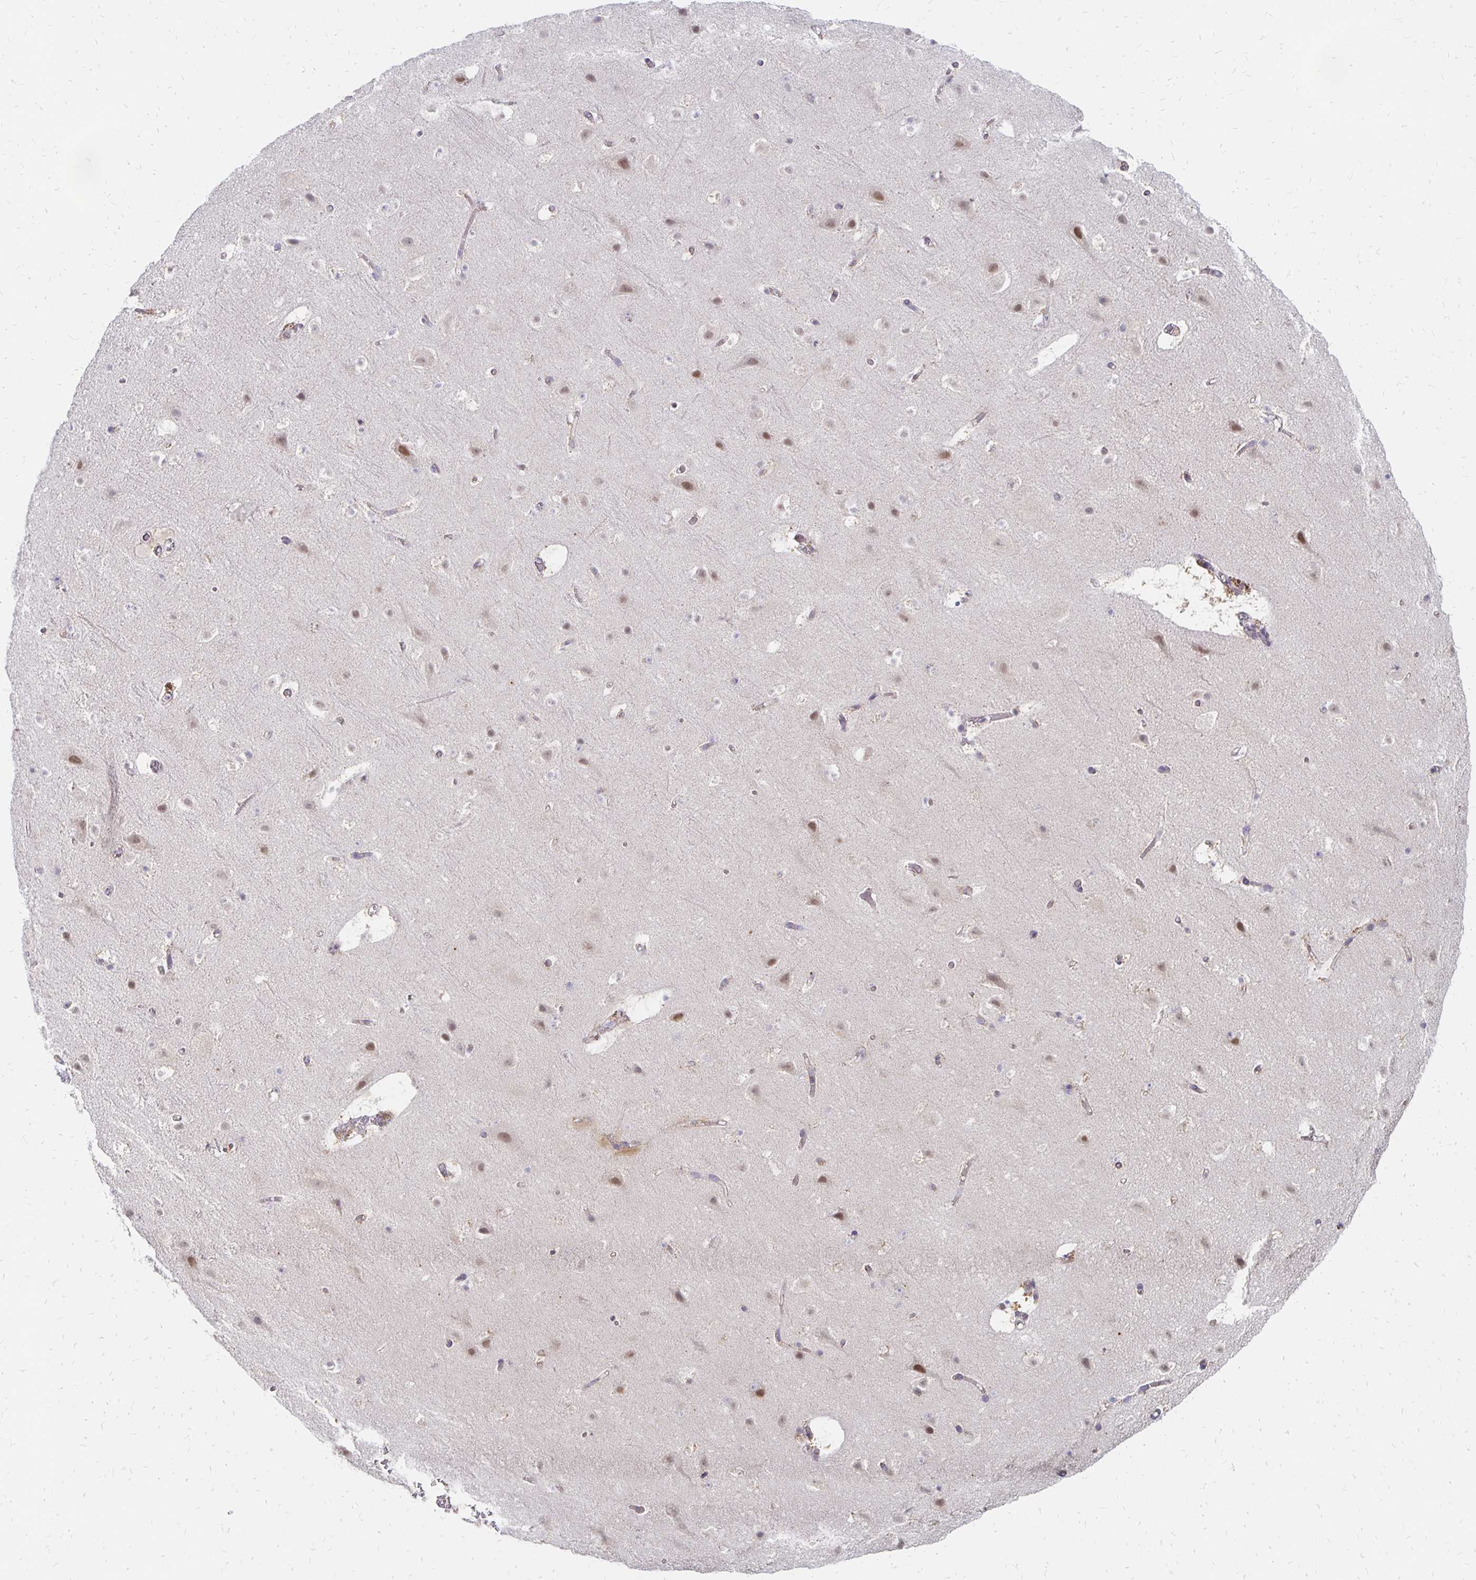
{"staining": {"intensity": "negative", "quantity": "none", "location": "none"}, "tissue": "cerebral cortex", "cell_type": "Endothelial cells", "image_type": "normal", "snomed": [{"axis": "morphology", "description": "Normal tissue, NOS"}, {"axis": "topography", "description": "Cerebral cortex"}], "caption": "This is a image of immunohistochemistry staining of benign cerebral cortex, which shows no positivity in endothelial cells. The staining is performed using DAB (3,3'-diaminobenzidine) brown chromogen with nuclei counter-stained in using hematoxylin.", "gene": "ATOSB", "patient": {"sex": "female", "age": 42}}